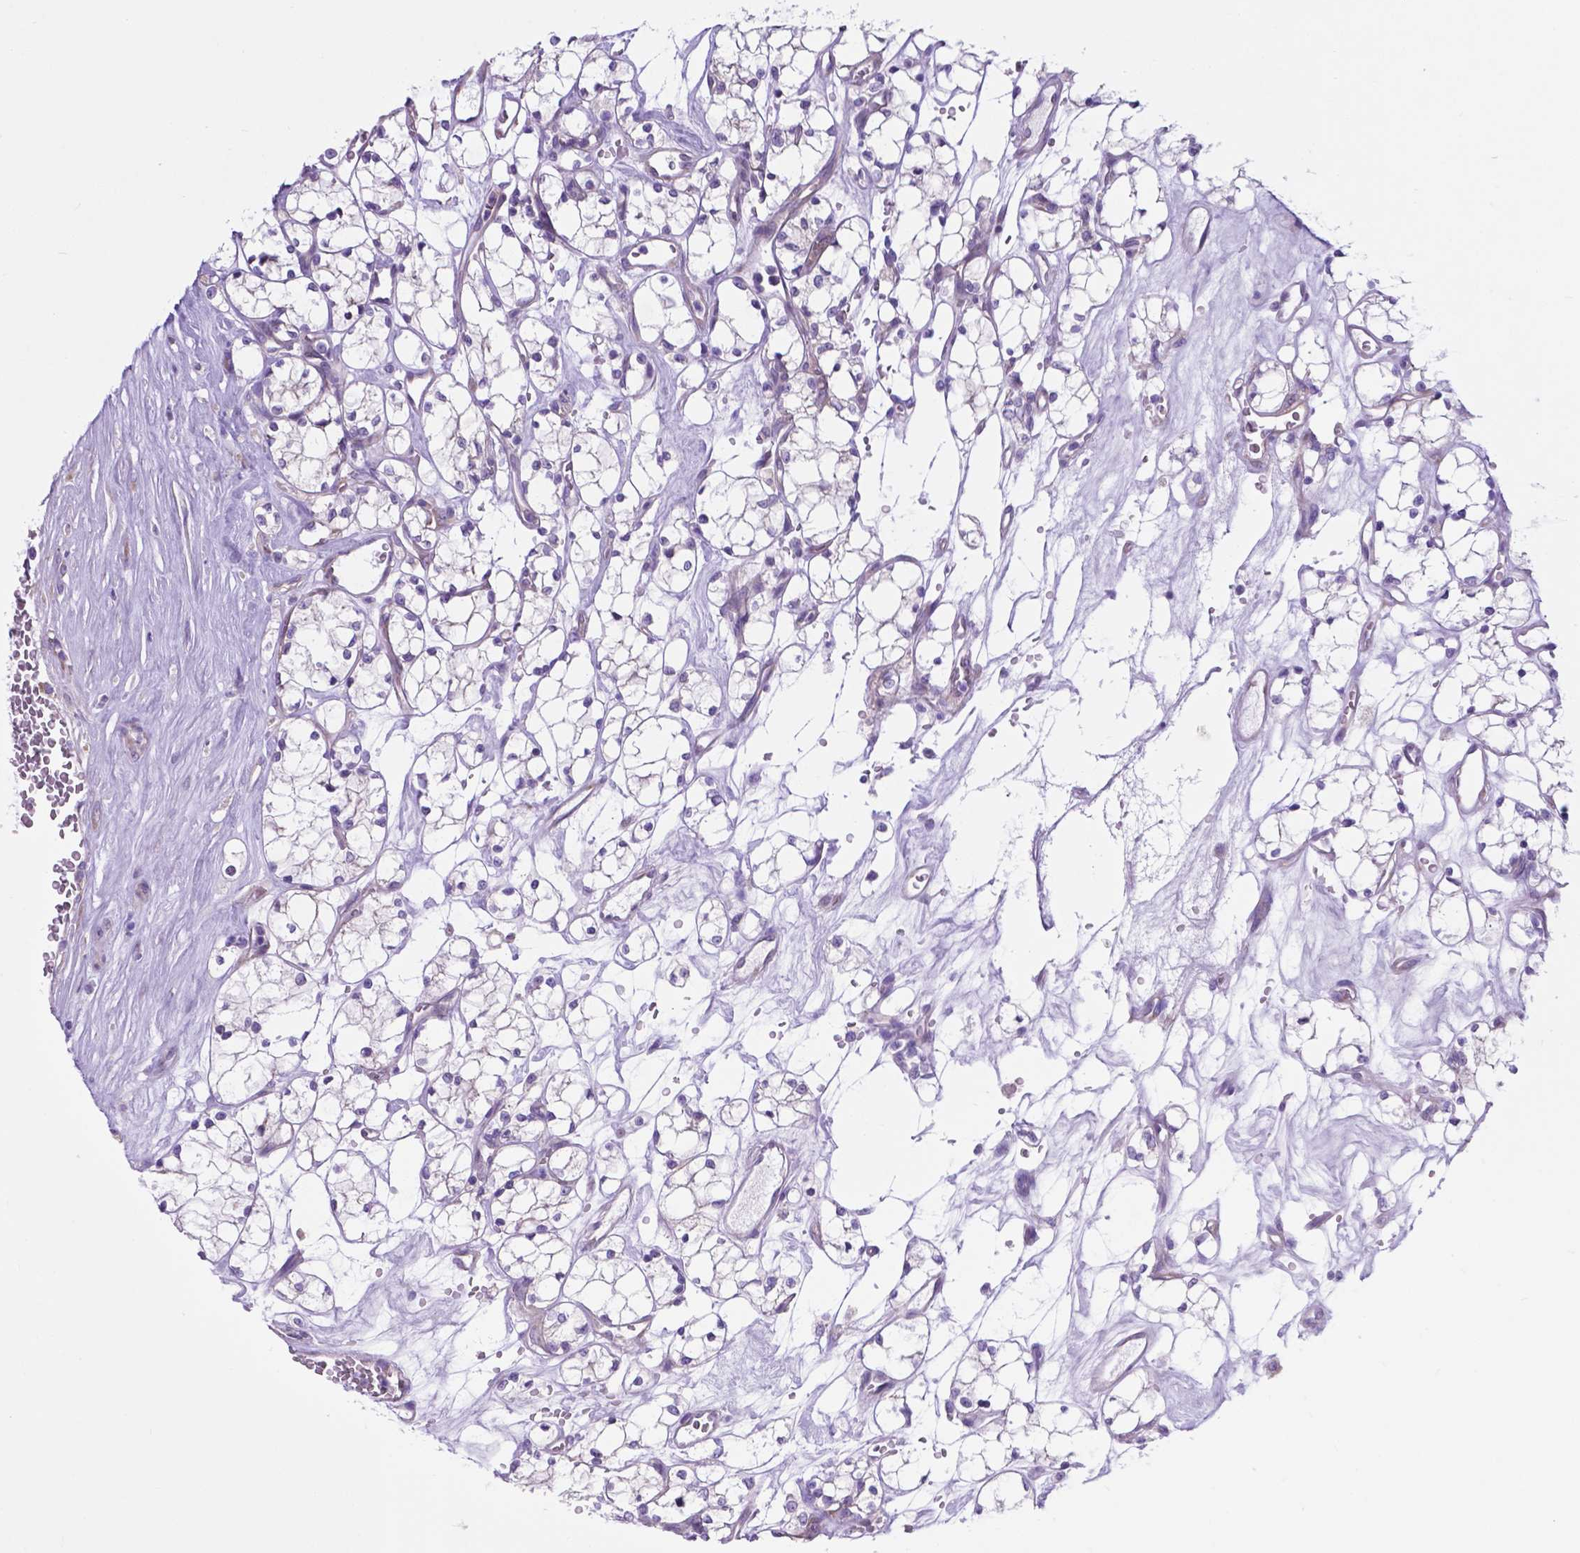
{"staining": {"intensity": "negative", "quantity": "none", "location": "none"}, "tissue": "renal cancer", "cell_type": "Tumor cells", "image_type": "cancer", "snomed": [{"axis": "morphology", "description": "Adenocarcinoma, NOS"}, {"axis": "topography", "description": "Kidney"}], "caption": "Immunohistochemical staining of renal cancer (adenocarcinoma) displays no significant positivity in tumor cells.", "gene": "RPL6", "patient": {"sex": "female", "age": 69}}